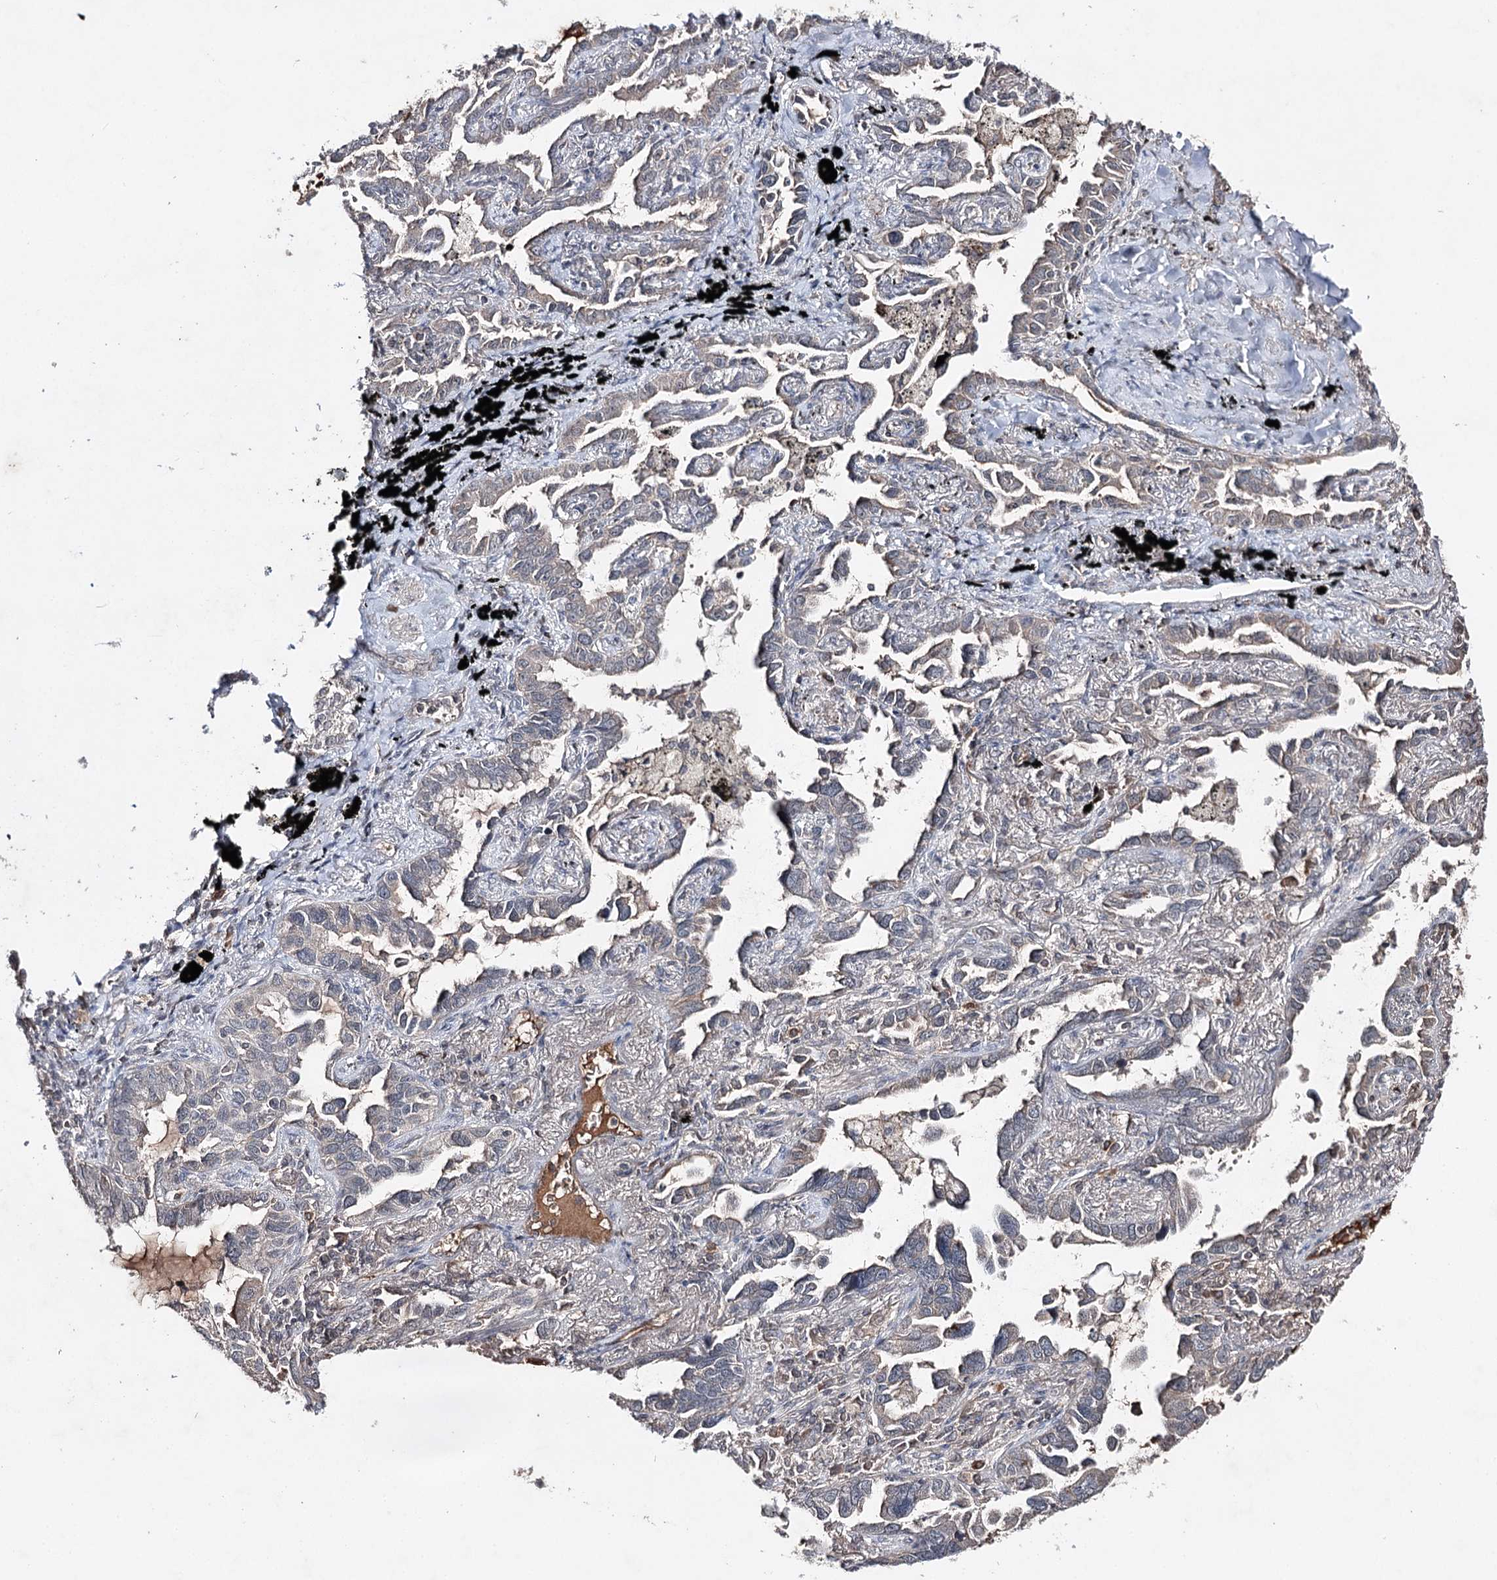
{"staining": {"intensity": "negative", "quantity": "none", "location": "none"}, "tissue": "lung cancer", "cell_type": "Tumor cells", "image_type": "cancer", "snomed": [{"axis": "morphology", "description": "Adenocarcinoma, NOS"}, {"axis": "topography", "description": "Lung"}], "caption": "A high-resolution micrograph shows immunohistochemistry (IHC) staining of lung cancer, which demonstrates no significant positivity in tumor cells. (DAB immunohistochemistry (IHC) visualized using brightfield microscopy, high magnification).", "gene": "SYNGR3", "patient": {"sex": "male", "age": 67}}